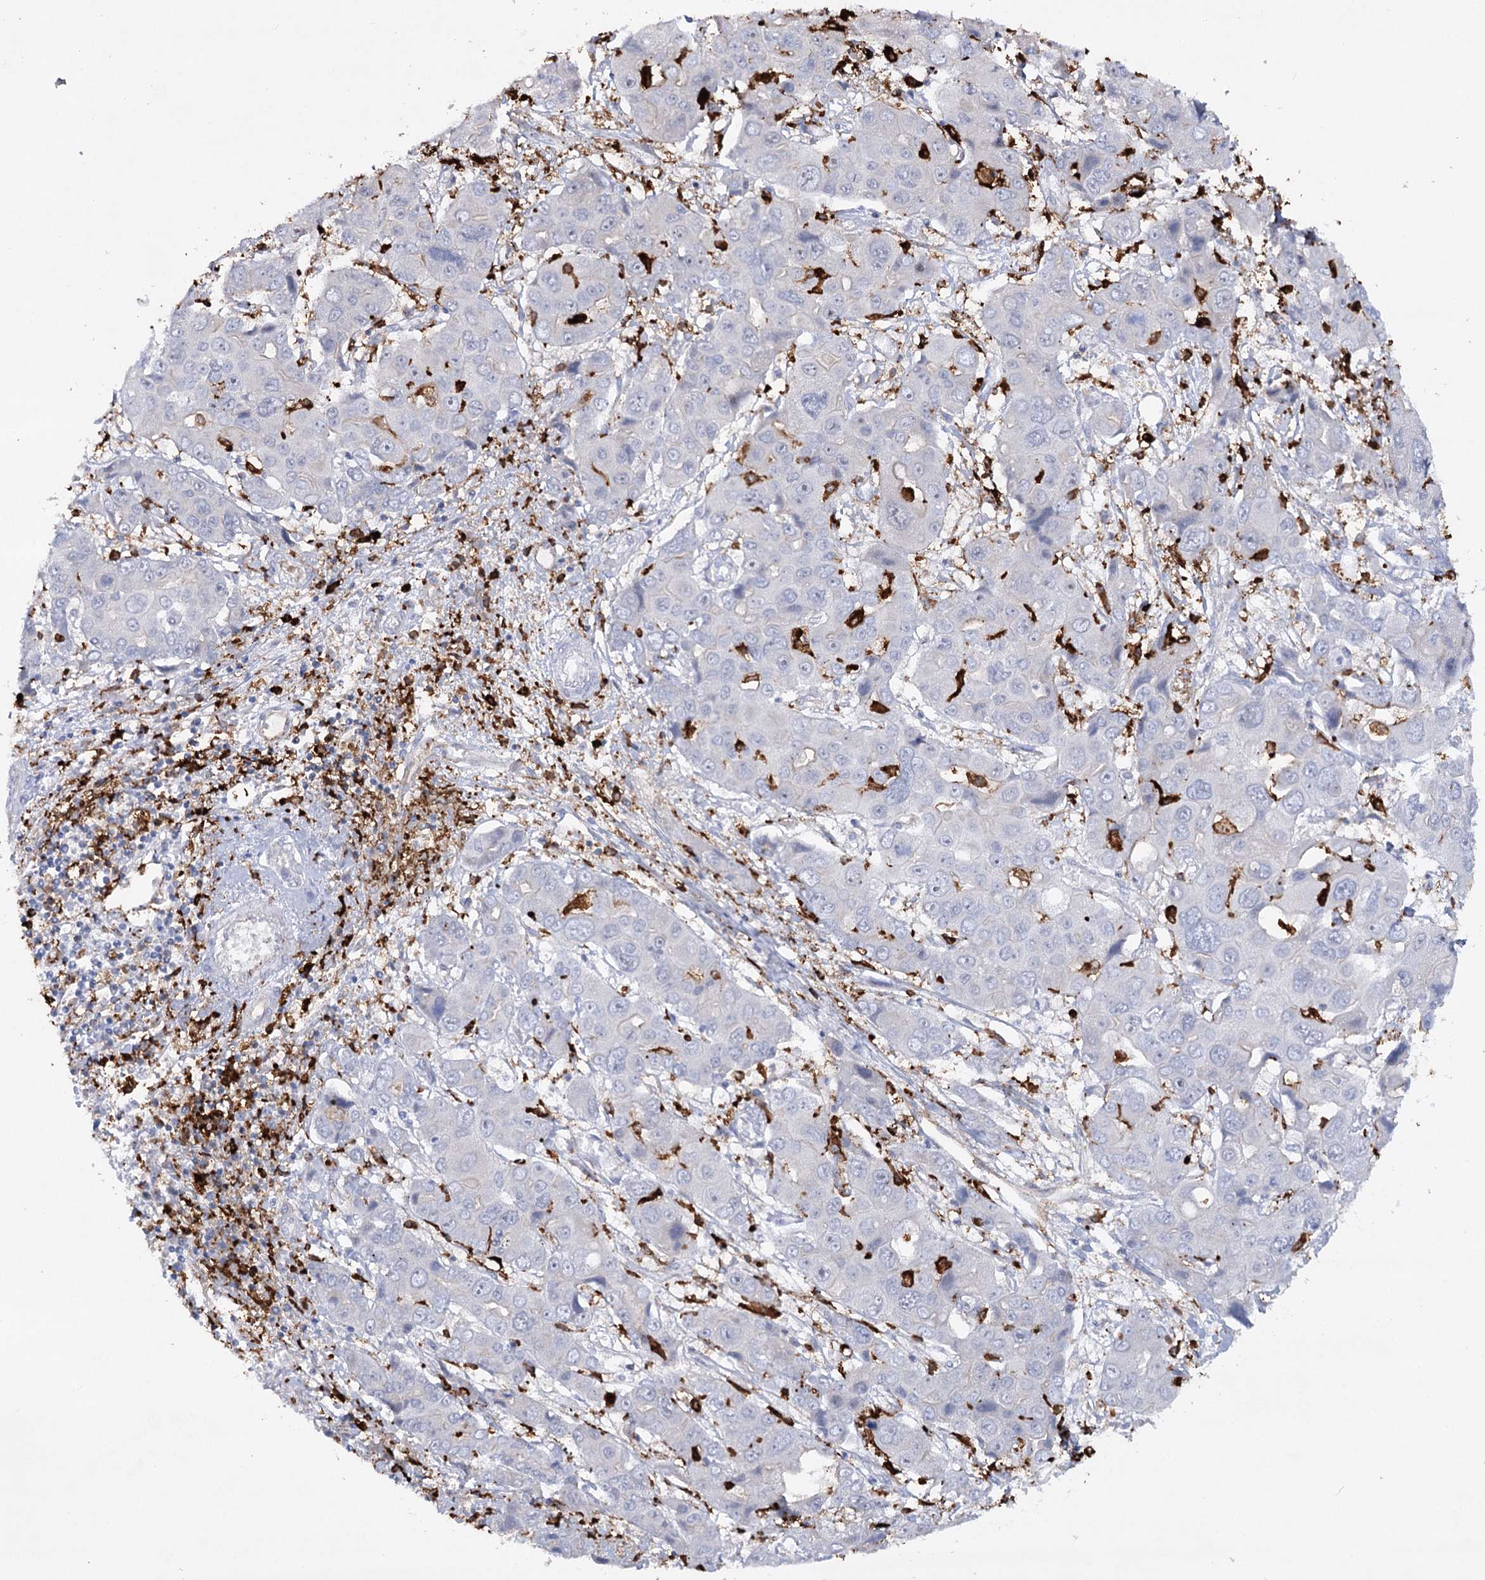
{"staining": {"intensity": "negative", "quantity": "none", "location": "none"}, "tissue": "liver cancer", "cell_type": "Tumor cells", "image_type": "cancer", "snomed": [{"axis": "morphology", "description": "Cholangiocarcinoma"}, {"axis": "topography", "description": "Liver"}], "caption": "Immunohistochemistry (IHC) of liver cancer shows no expression in tumor cells.", "gene": "PIWIL4", "patient": {"sex": "male", "age": 67}}